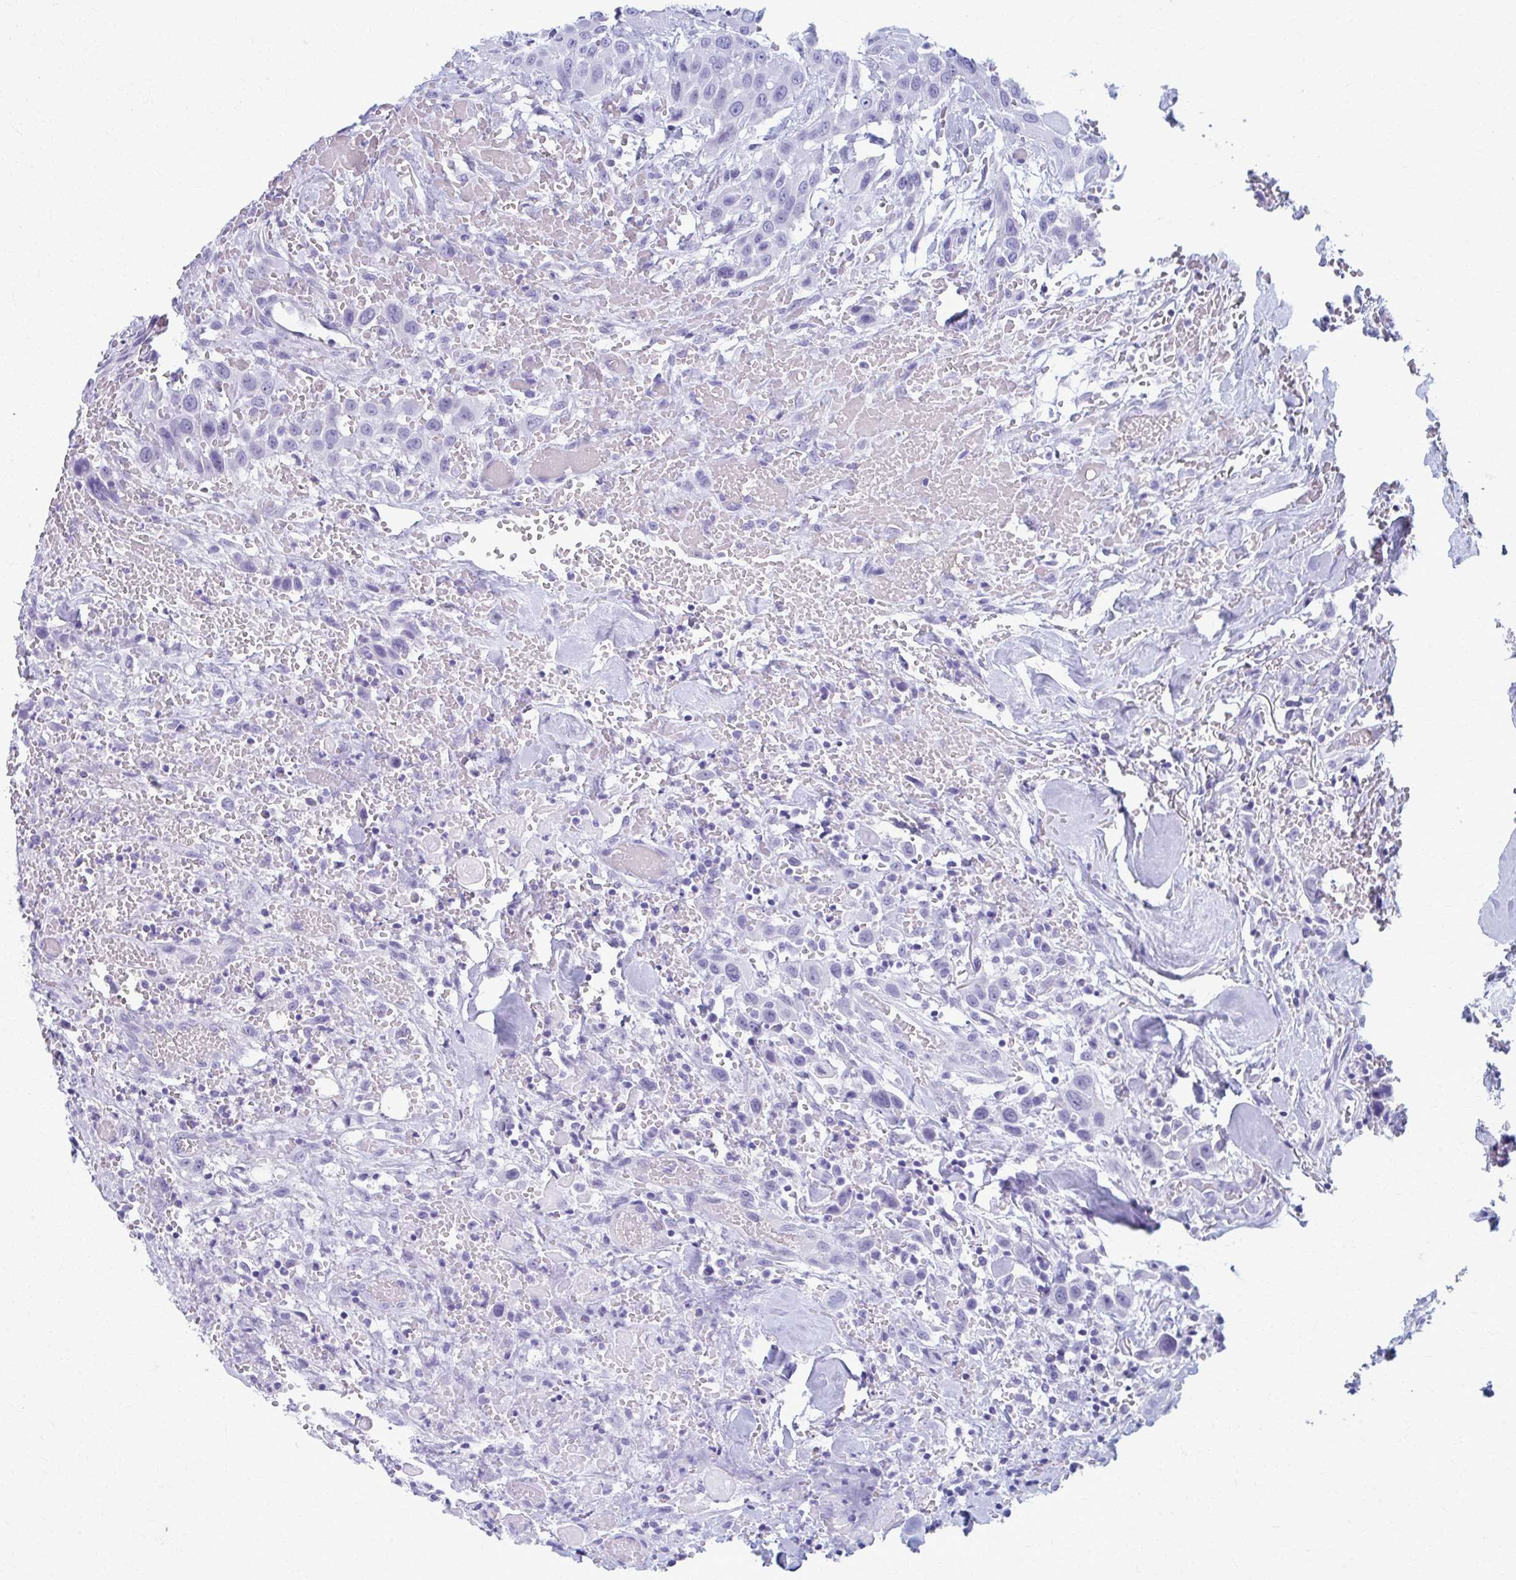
{"staining": {"intensity": "negative", "quantity": "none", "location": "none"}, "tissue": "head and neck cancer", "cell_type": "Tumor cells", "image_type": "cancer", "snomed": [{"axis": "morphology", "description": "Squamous cell carcinoma, NOS"}, {"axis": "topography", "description": "Head-Neck"}], "caption": "Image shows no significant protein staining in tumor cells of head and neck cancer.", "gene": "MPLKIP", "patient": {"sex": "male", "age": 81}}